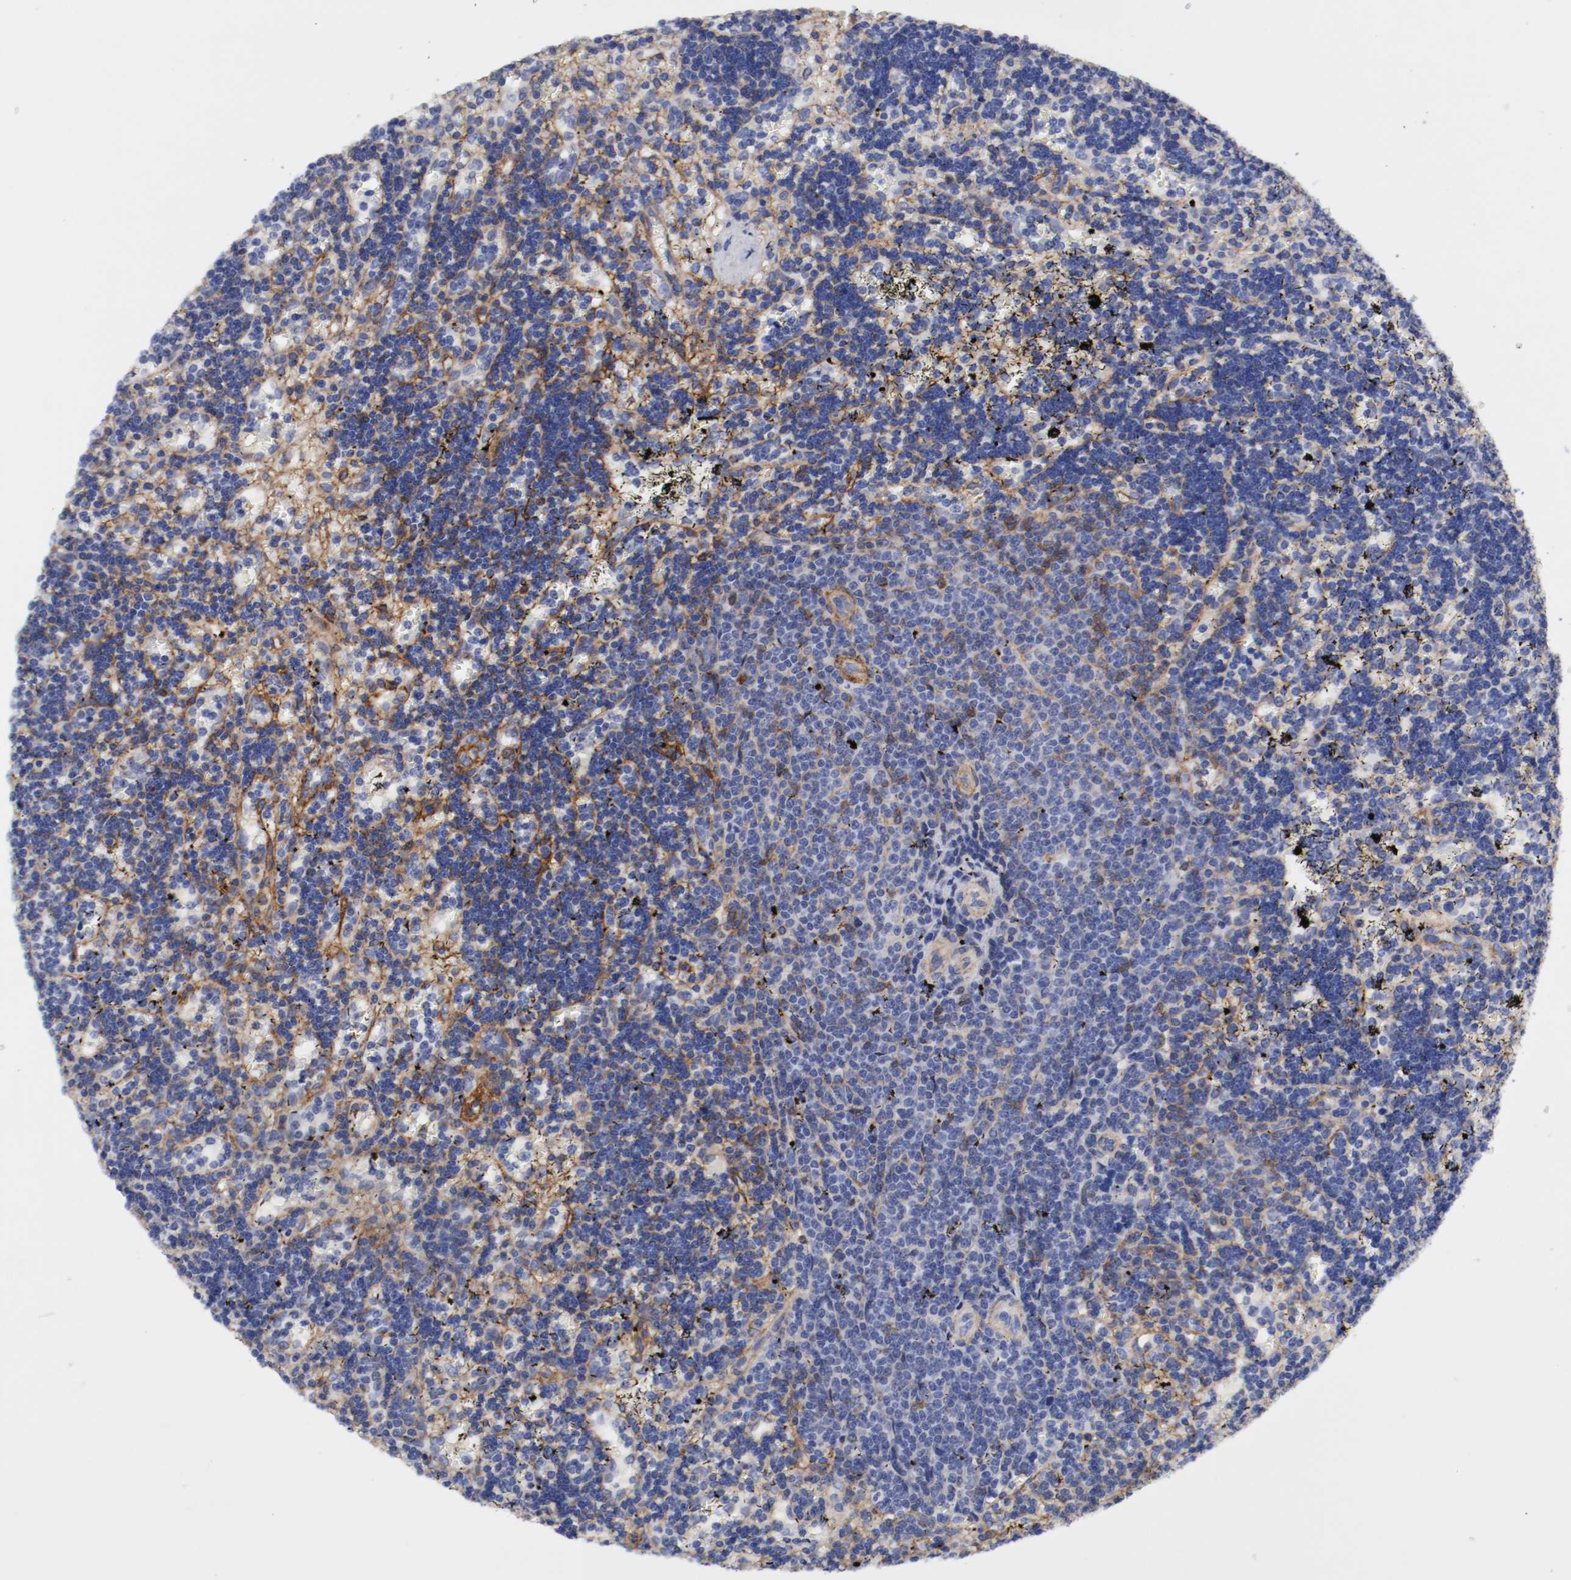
{"staining": {"intensity": "weak", "quantity": "25%-75%", "location": "cytoplasmic/membranous"}, "tissue": "lymphoma", "cell_type": "Tumor cells", "image_type": "cancer", "snomed": [{"axis": "morphology", "description": "Malignant lymphoma, non-Hodgkin's type, Low grade"}, {"axis": "topography", "description": "Spleen"}], "caption": "Weak cytoplasmic/membranous staining is identified in about 25%-75% of tumor cells in low-grade malignant lymphoma, non-Hodgkin's type.", "gene": "IFITM1", "patient": {"sex": "male", "age": 60}}